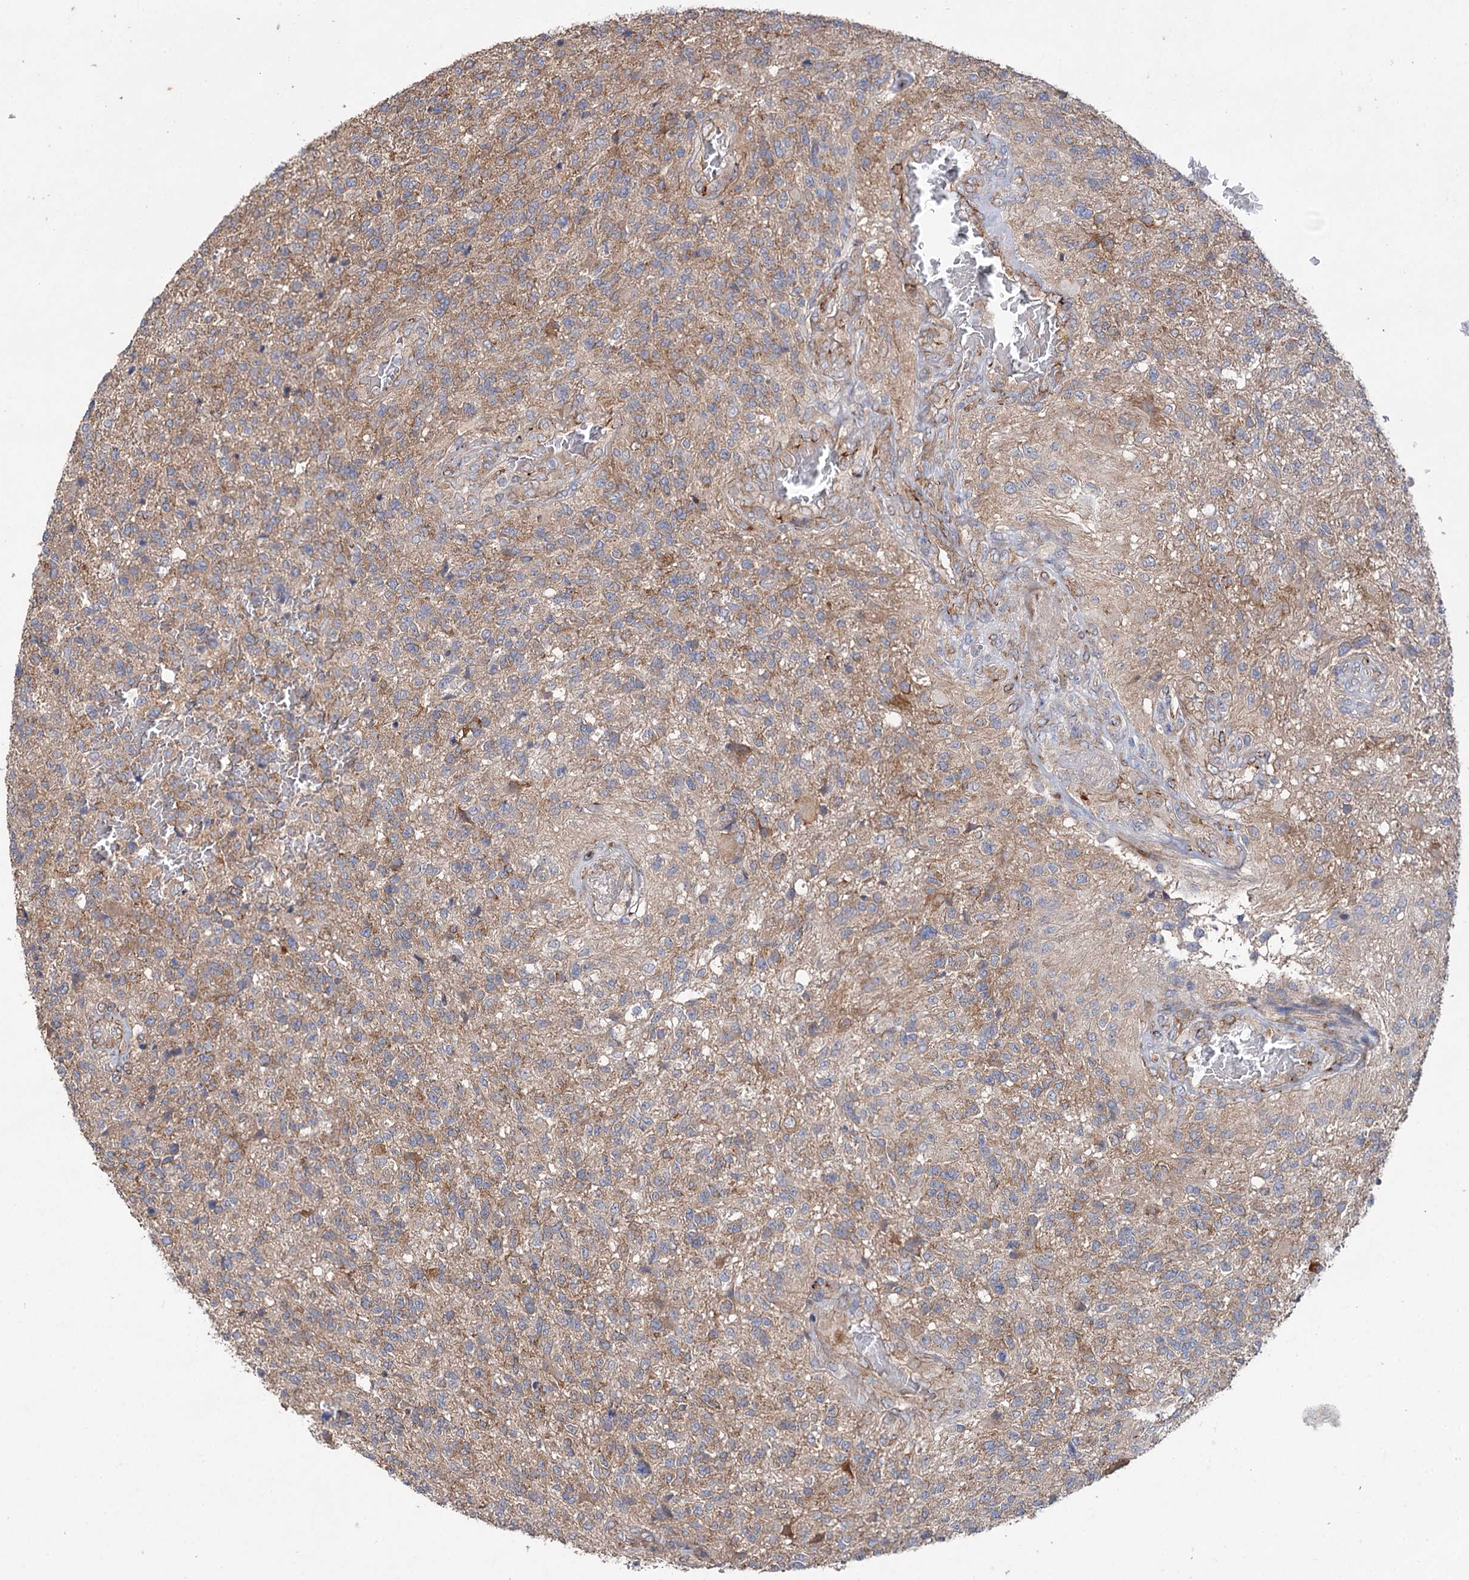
{"staining": {"intensity": "weak", "quantity": "<25%", "location": "cytoplasmic/membranous"}, "tissue": "glioma", "cell_type": "Tumor cells", "image_type": "cancer", "snomed": [{"axis": "morphology", "description": "Glioma, malignant, High grade"}, {"axis": "topography", "description": "Brain"}], "caption": "Immunohistochemical staining of human malignant high-grade glioma demonstrates no significant positivity in tumor cells.", "gene": "SPATS2", "patient": {"sex": "male", "age": 56}}